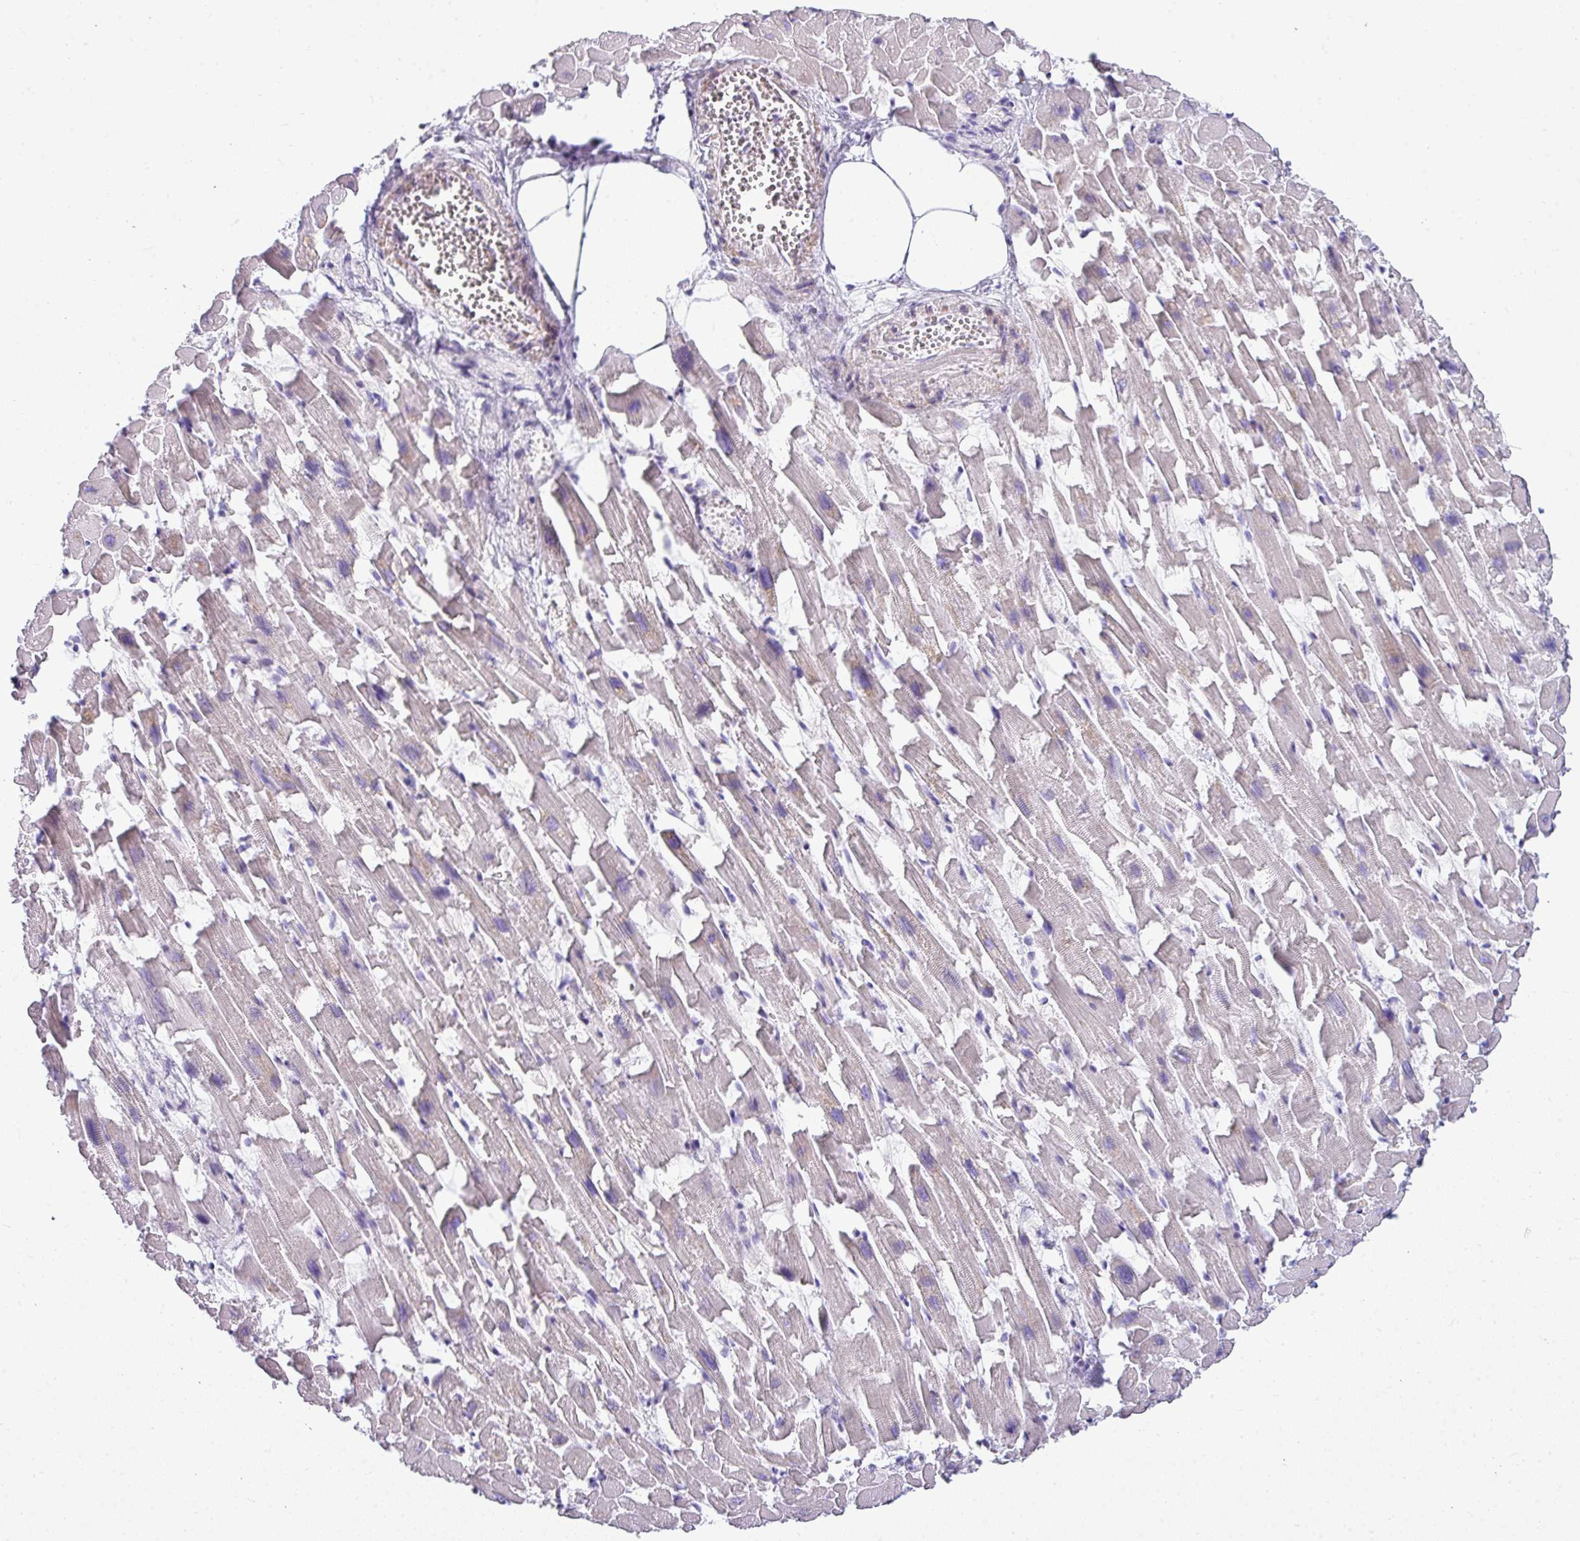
{"staining": {"intensity": "weak", "quantity": "25%-75%", "location": "cytoplasmic/membranous"}, "tissue": "heart muscle", "cell_type": "Cardiomyocytes", "image_type": "normal", "snomed": [{"axis": "morphology", "description": "Normal tissue, NOS"}, {"axis": "topography", "description": "Heart"}], "caption": "Protein expression analysis of benign heart muscle shows weak cytoplasmic/membranous staining in approximately 25%-75% of cardiomyocytes.", "gene": "VCX2", "patient": {"sex": "female", "age": 64}}